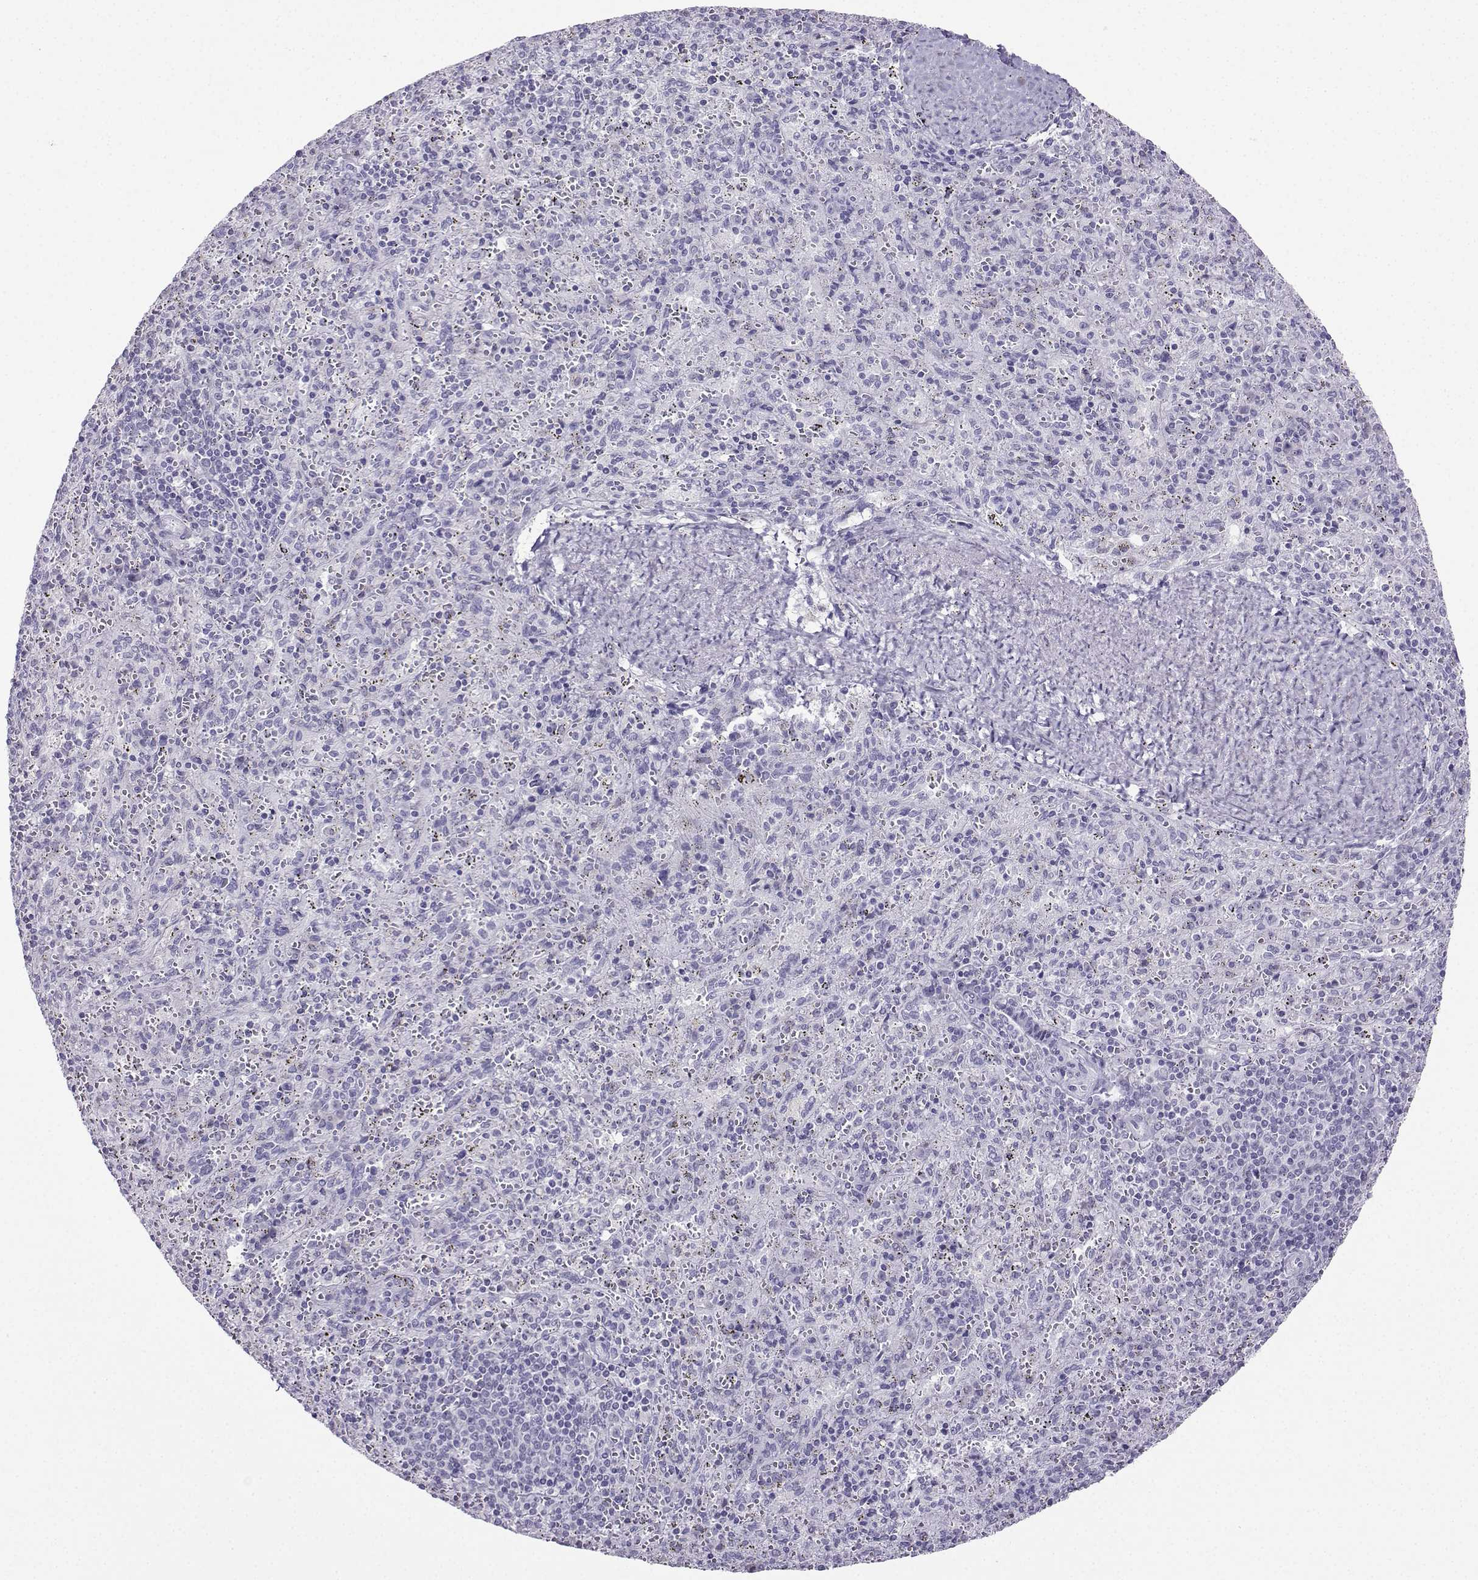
{"staining": {"intensity": "negative", "quantity": "none", "location": "none"}, "tissue": "spleen", "cell_type": "Cells in red pulp", "image_type": "normal", "snomed": [{"axis": "morphology", "description": "Normal tissue, NOS"}, {"axis": "topography", "description": "Spleen"}], "caption": "Spleen stained for a protein using IHC reveals no expression cells in red pulp.", "gene": "FBXO24", "patient": {"sex": "male", "age": 57}}